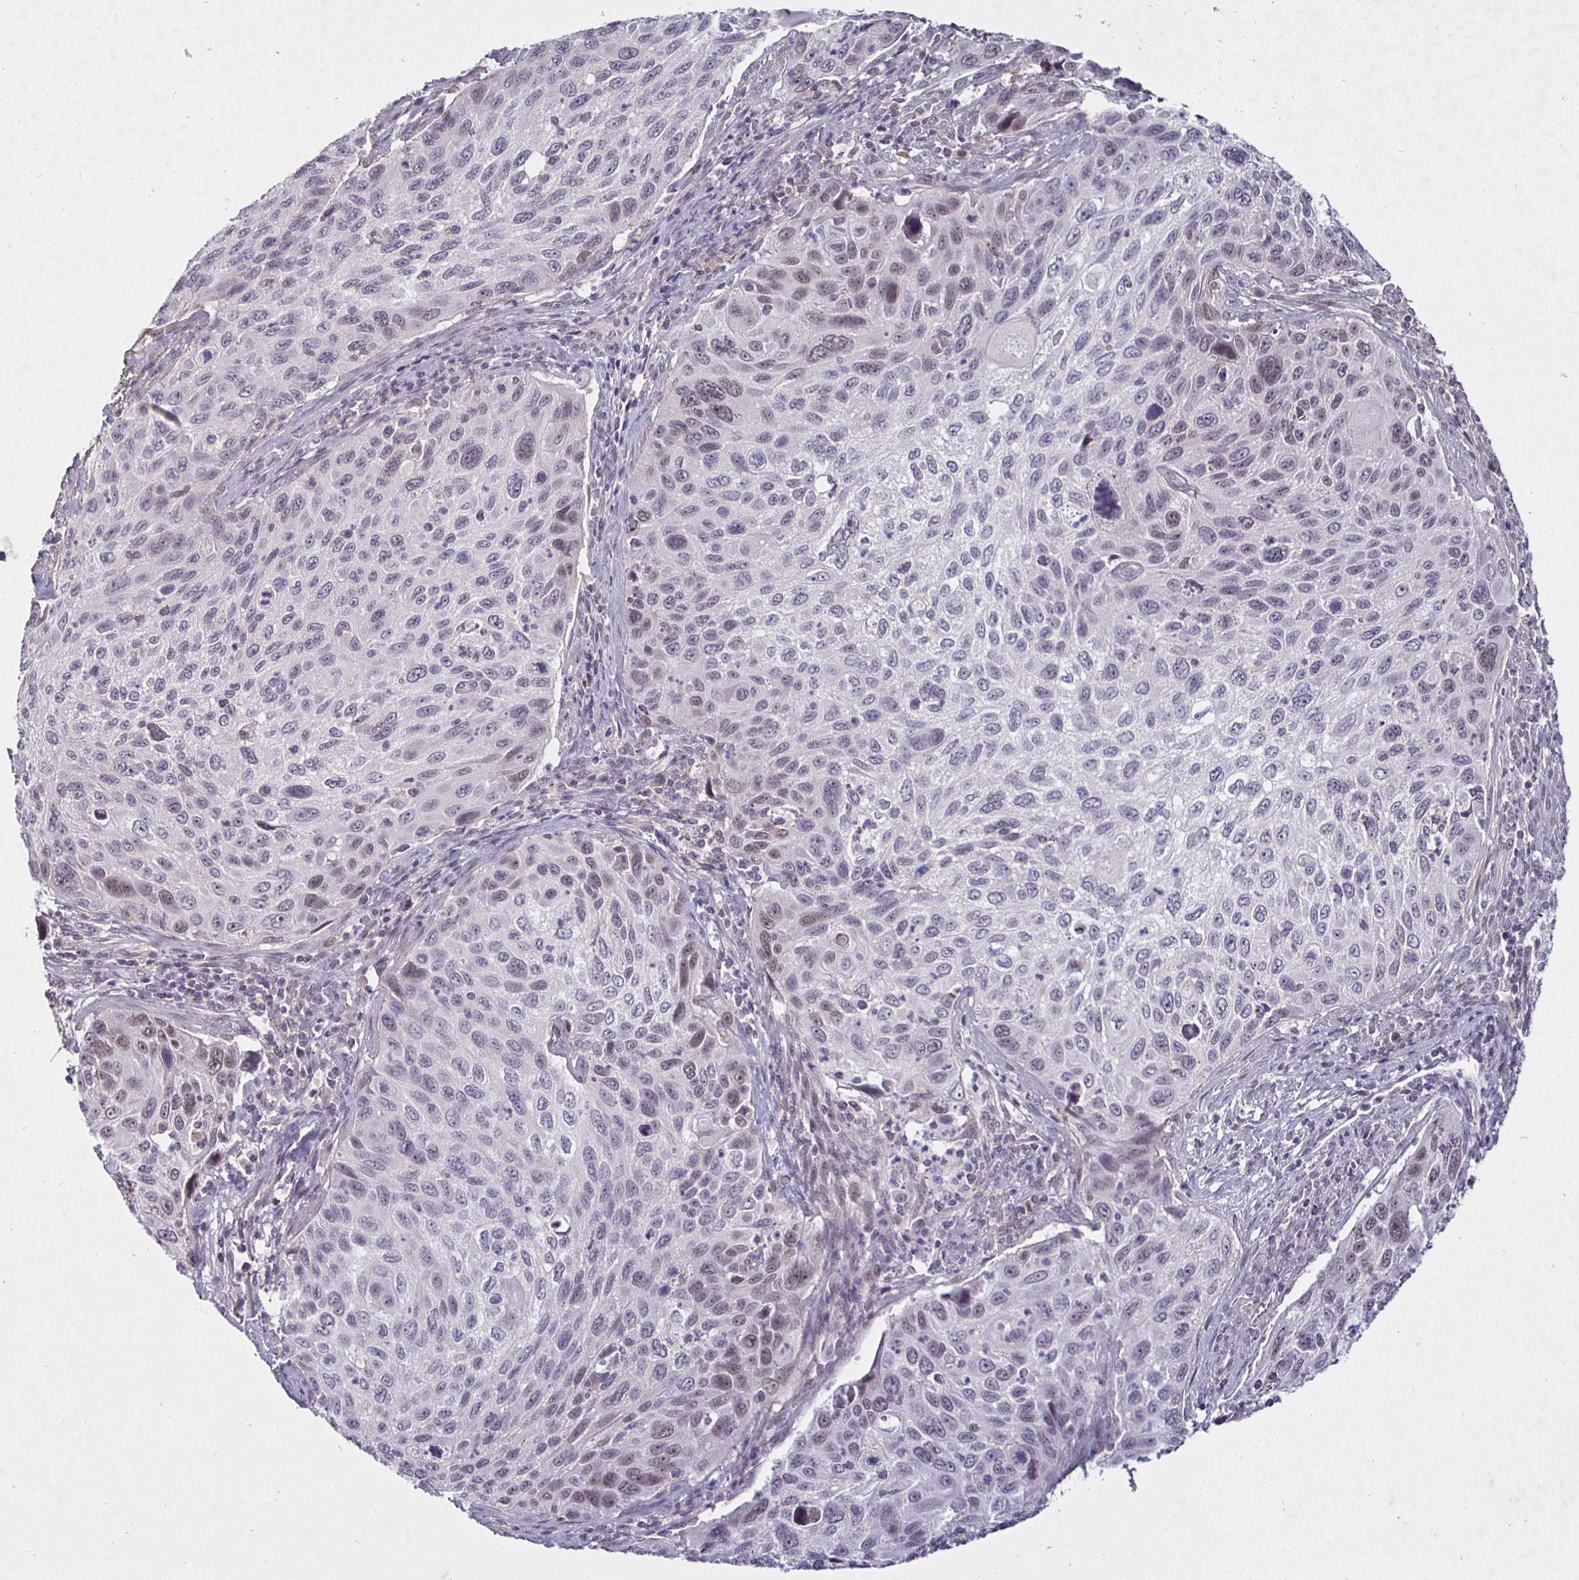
{"staining": {"intensity": "weak", "quantity": "<25%", "location": "nuclear"}, "tissue": "cervical cancer", "cell_type": "Tumor cells", "image_type": "cancer", "snomed": [{"axis": "morphology", "description": "Squamous cell carcinoma, NOS"}, {"axis": "topography", "description": "Cervix"}], "caption": "The IHC image has no significant positivity in tumor cells of cervical cancer tissue. (Immunohistochemistry, brightfield microscopy, high magnification).", "gene": "MLH1", "patient": {"sex": "female", "age": 70}}